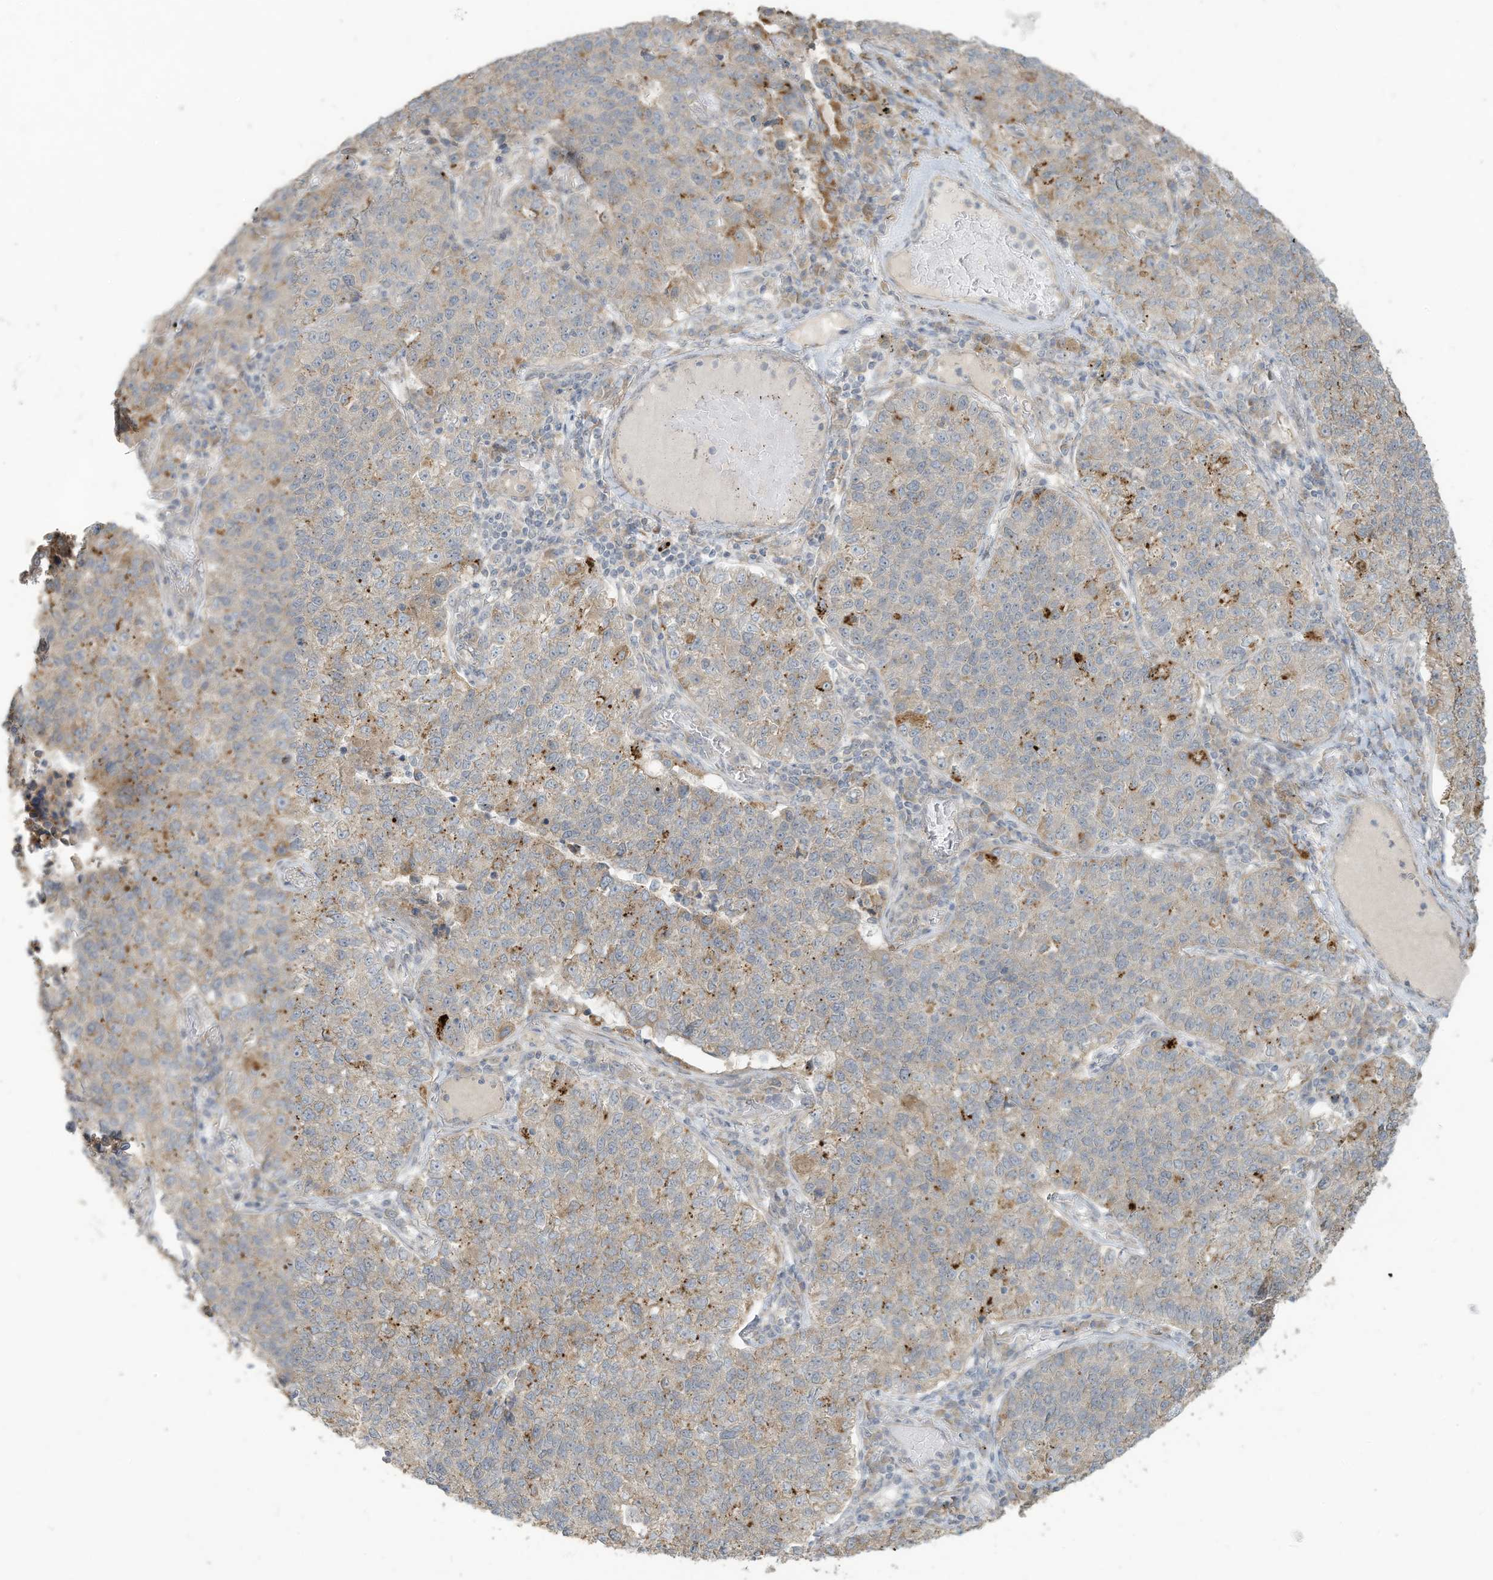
{"staining": {"intensity": "weak", "quantity": "<25%", "location": "cytoplasmic/membranous"}, "tissue": "lung cancer", "cell_type": "Tumor cells", "image_type": "cancer", "snomed": [{"axis": "morphology", "description": "Adenocarcinoma, NOS"}, {"axis": "topography", "description": "Lung"}], "caption": "This is an immunohistochemistry photomicrograph of lung adenocarcinoma. There is no positivity in tumor cells.", "gene": "MAGIX", "patient": {"sex": "male", "age": 49}}